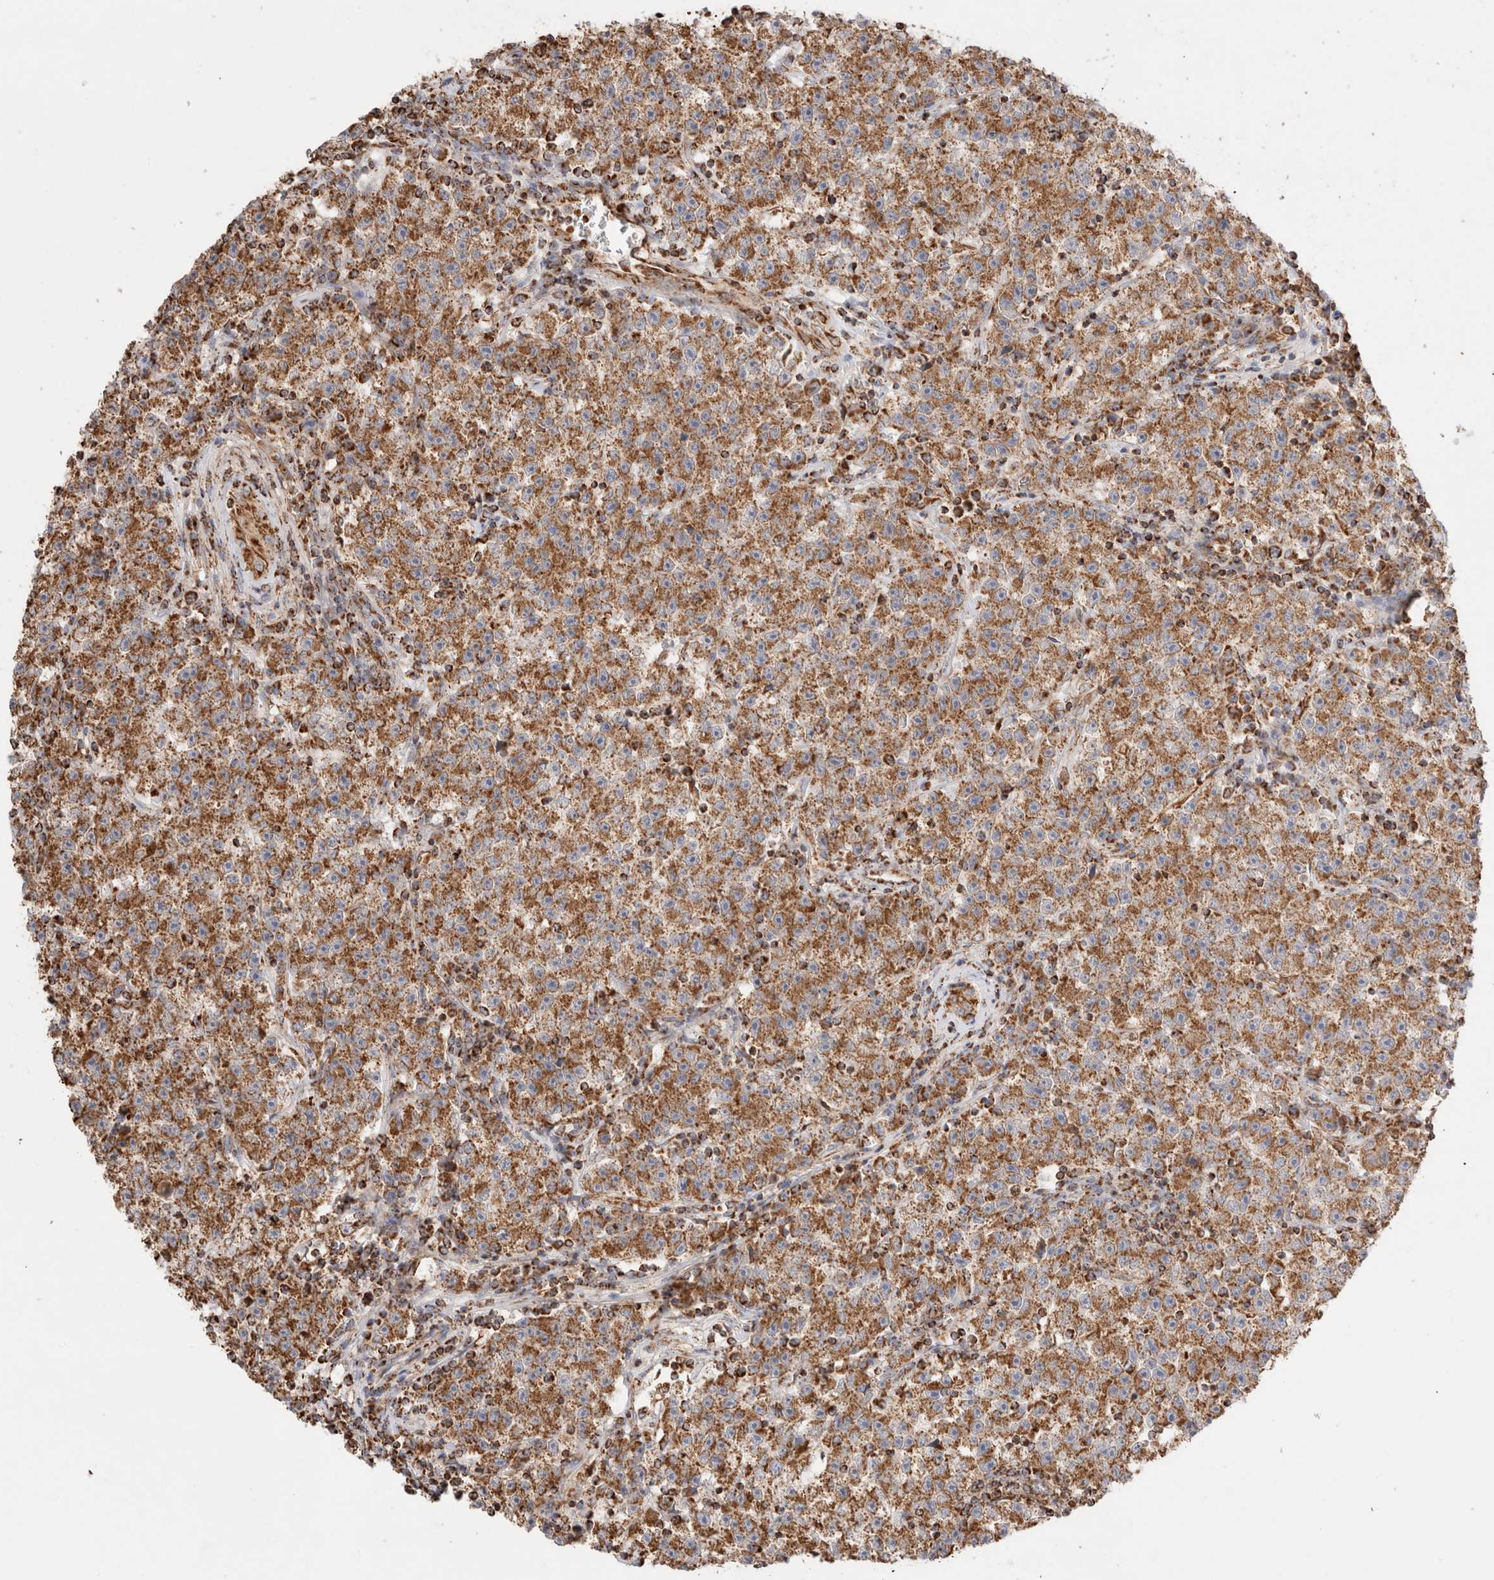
{"staining": {"intensity": "strong", "quantity": ">75%", "location": "cytoplasmic/membranous"}, "tissue": "testis cancer", "cell_type": "Tumor cells", "image_type": "cancer", "snomed": [{"axis": "morphology", "description": "Seminoma, NOS"}, {"axis": "topography", "description": "Testis"}], "caption": "Brown immunohistochemical staining in human seminoma (testis) demonstrates strong cytoplasmic/membranous positivity in approximately >75% of tumor cells.", "gene": "TMPPE", "patient": {"sex": "male", "age": 22}}